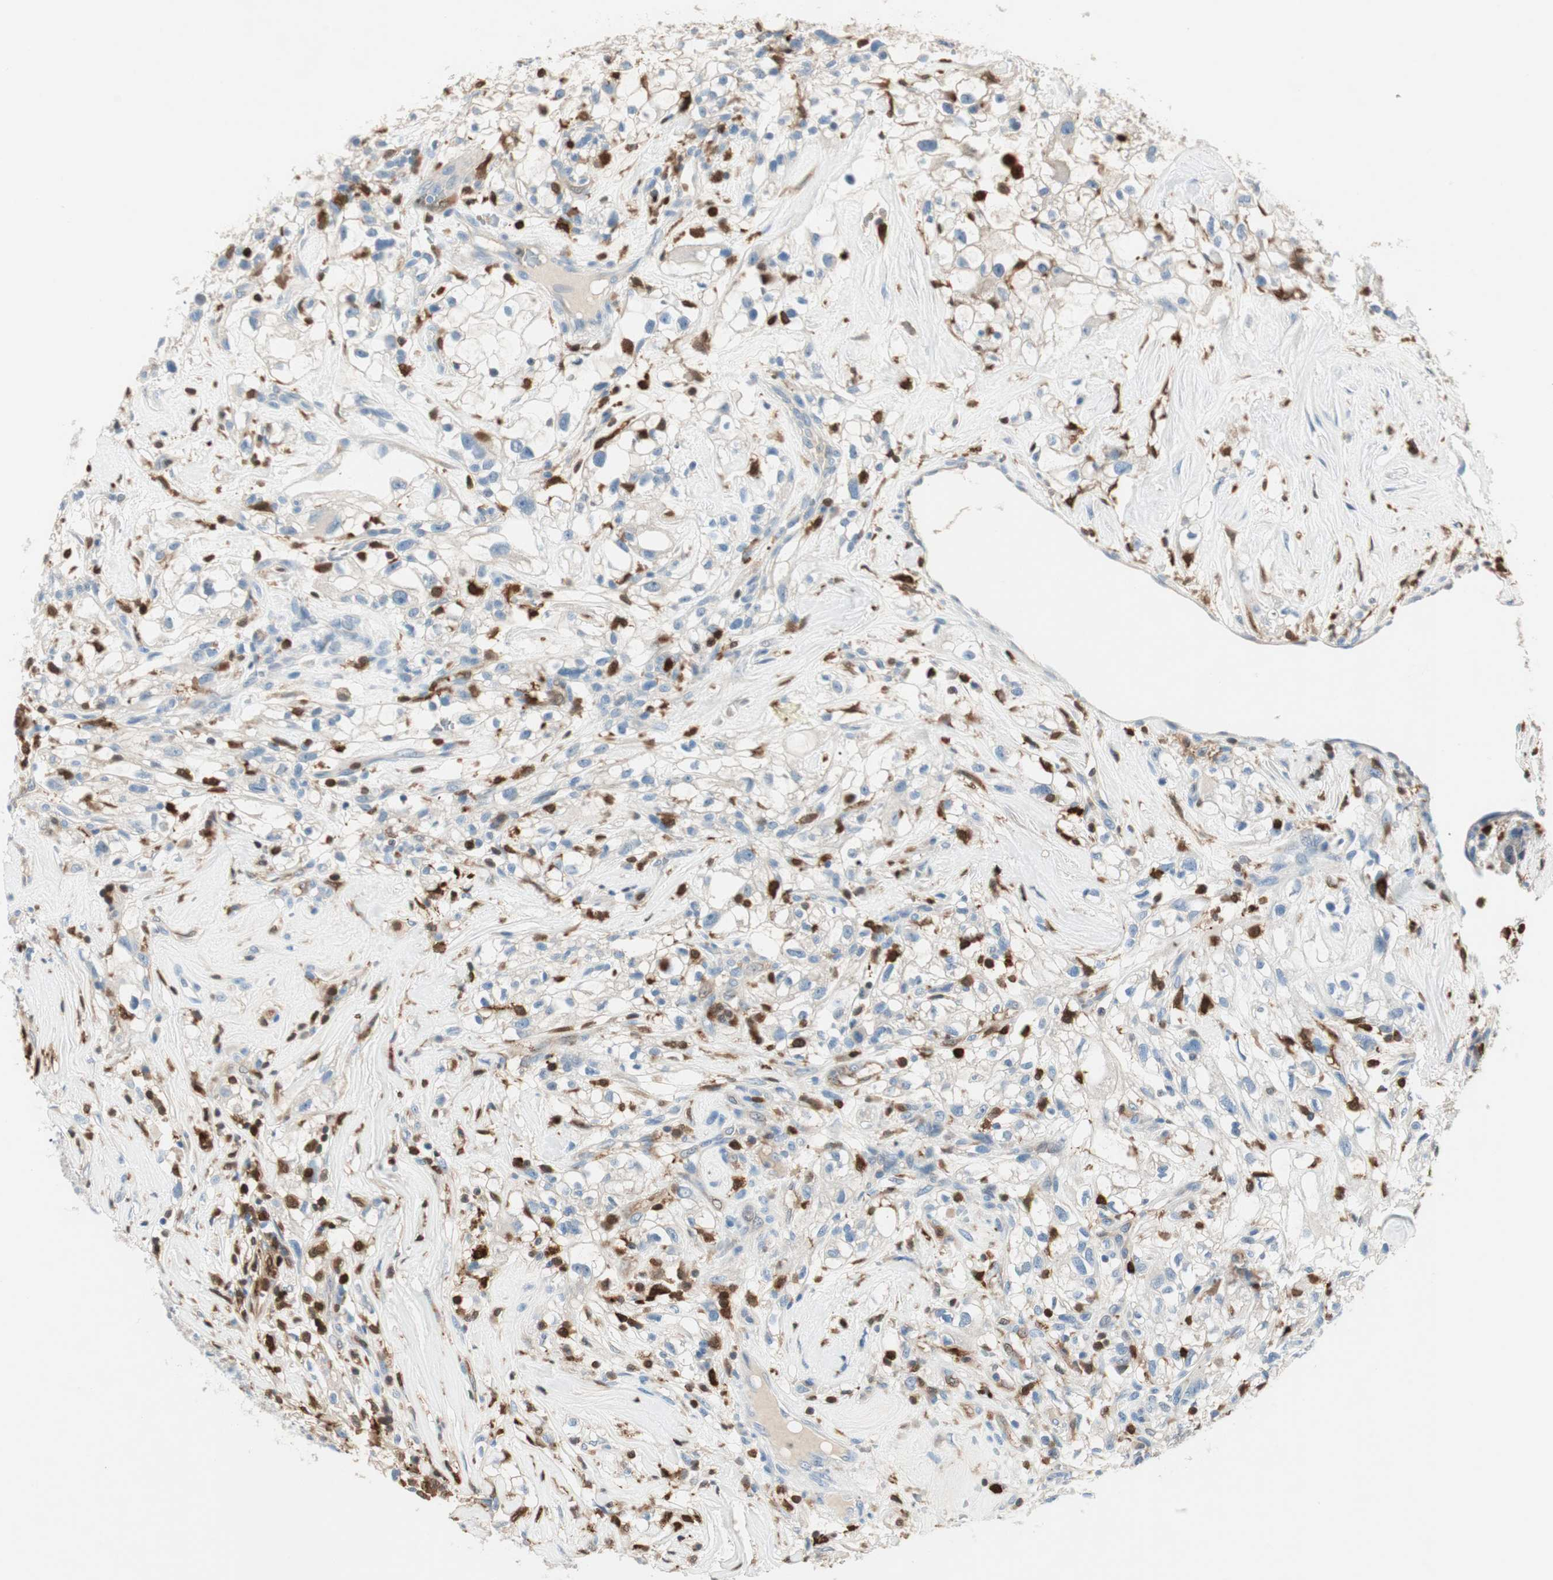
{"staining": {"intensity": "negative", "quantity": "none", "location": "none"}, "tissue": "renal cancer", "cell_type": "Tumor cells", "image_type": "cancer", "snomed": [{"axis": "morphology", "description": "Adenocarcinoma, NOS"}, {"axis": "topography", "description": "Kidney"}], "caption": "Immunohistochemical staining of human renal cancer reveals no significant staining in tumor cells.", "gene": "COTL1", "patient": {"sex": "female", "age": 60}}